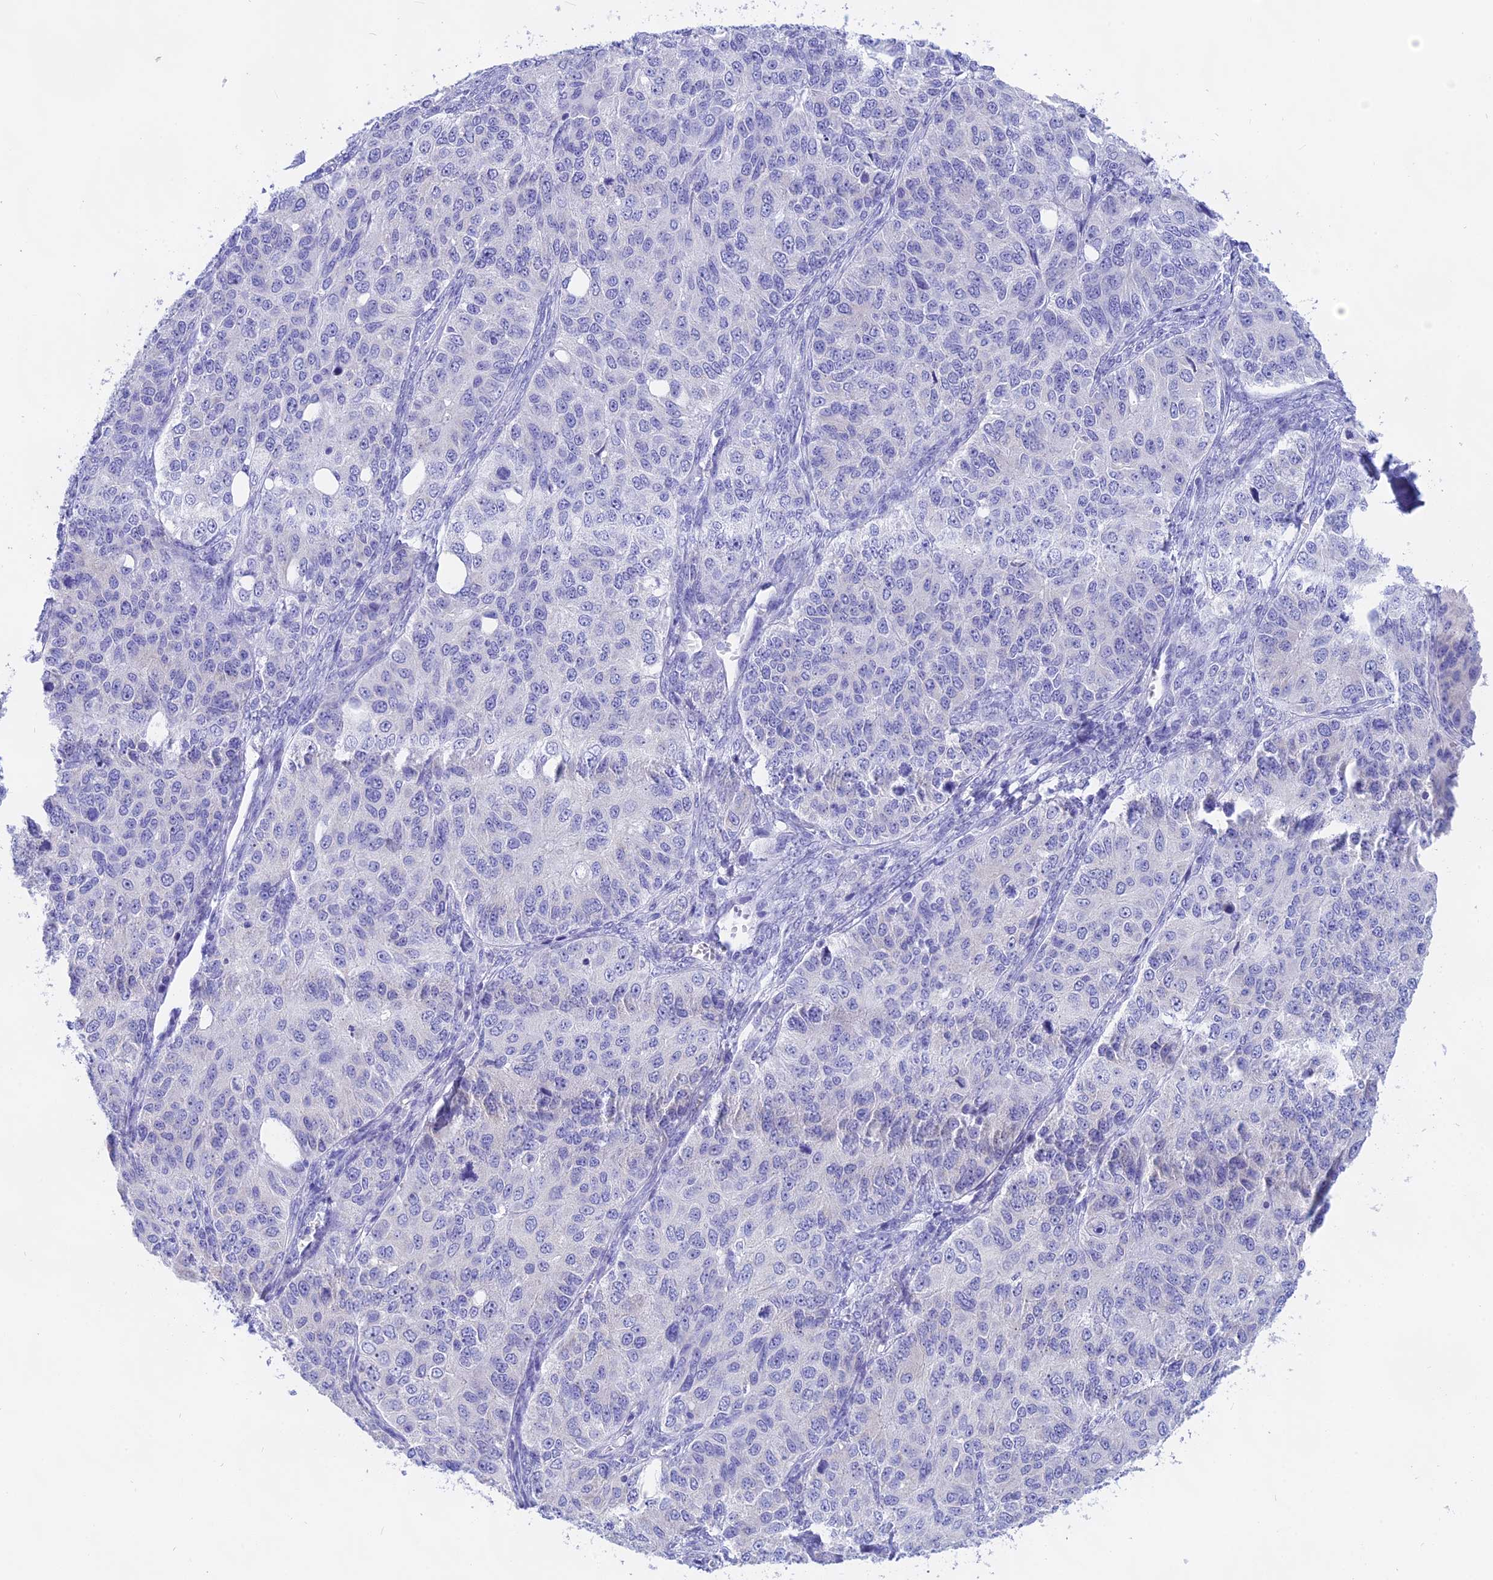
{"staining": {"intensity": "negative", "quantity": "none", "location": "none"}, "tissue": "ovarian cancer", "cell_type": "Tumor cells", "image_type": "cancer", "snomed": [{"axis": "morphology", "description": "Carcinoma, endometroid"}, {"axis": "topography", "description": "Ovary"}], "caption": "Immunohistochemical staining of human ovarian endometroid carcinoma displays no significant staining in tumor cells.", "gene": "ISCA1", "patient": {"sex": "female", "age": 51}}